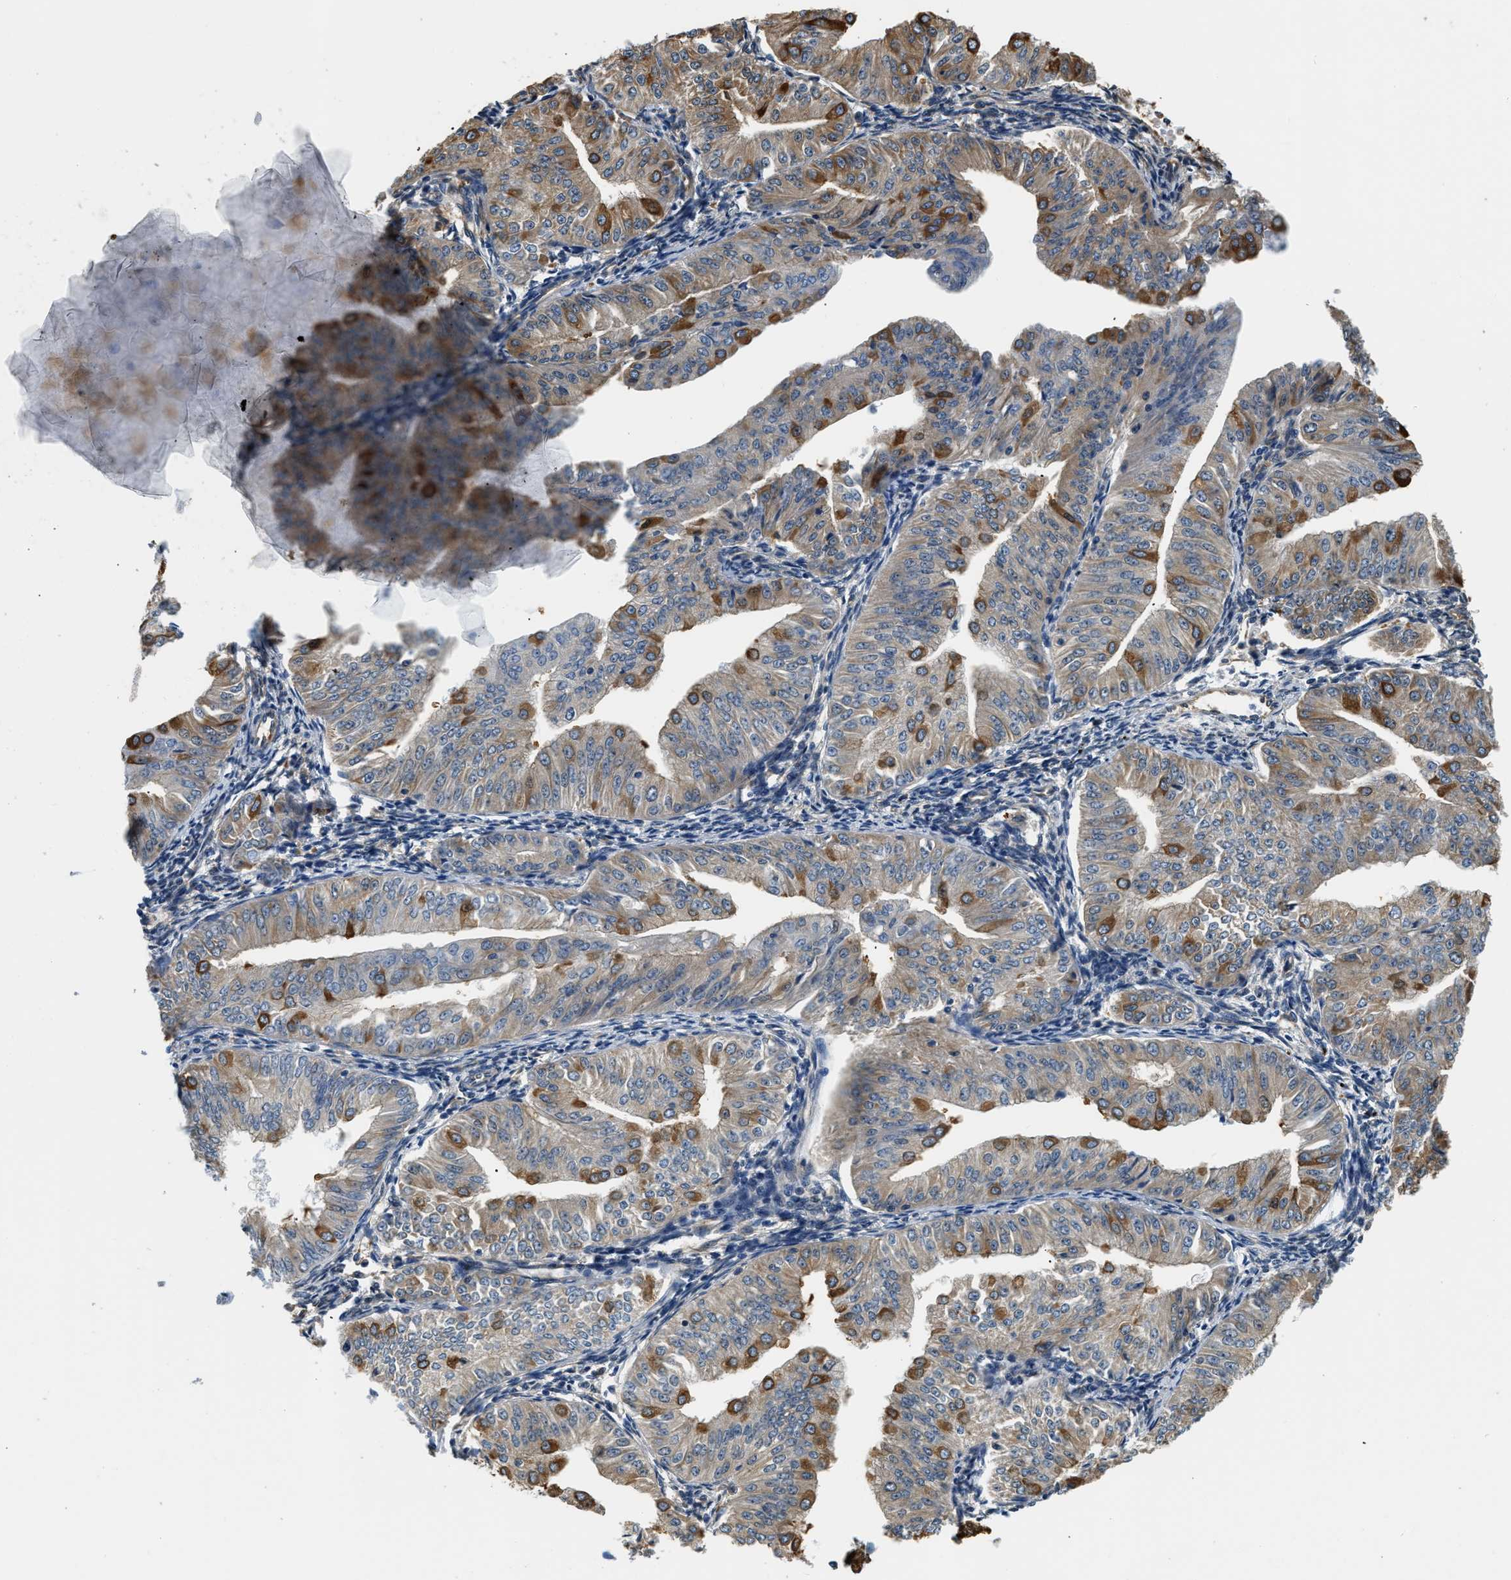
{"staining": {"intensity": "moderate", "quantity": ">75%", "location": "cytoplasmic/membranous"}, "tissue": "endometrial cancer", "cell_type": "Tumor cells", "image_type": "cancer", "snomed": [{"axis": "morphology", "description": "Normal tissue, NOS"}, {"axis": "morphology", "description": "Adenocarcinoma, NOS"}, {"axis": "topography", "description": "Endometrium"}], "caption": "Protein staining of endometrial cancer tissue reveals moderate cytoplasmic/membranous expression in approximately >75% of tumor cells.", "gene": "PPP2R1B", "patient": {"sex": "female", "age": 53}}